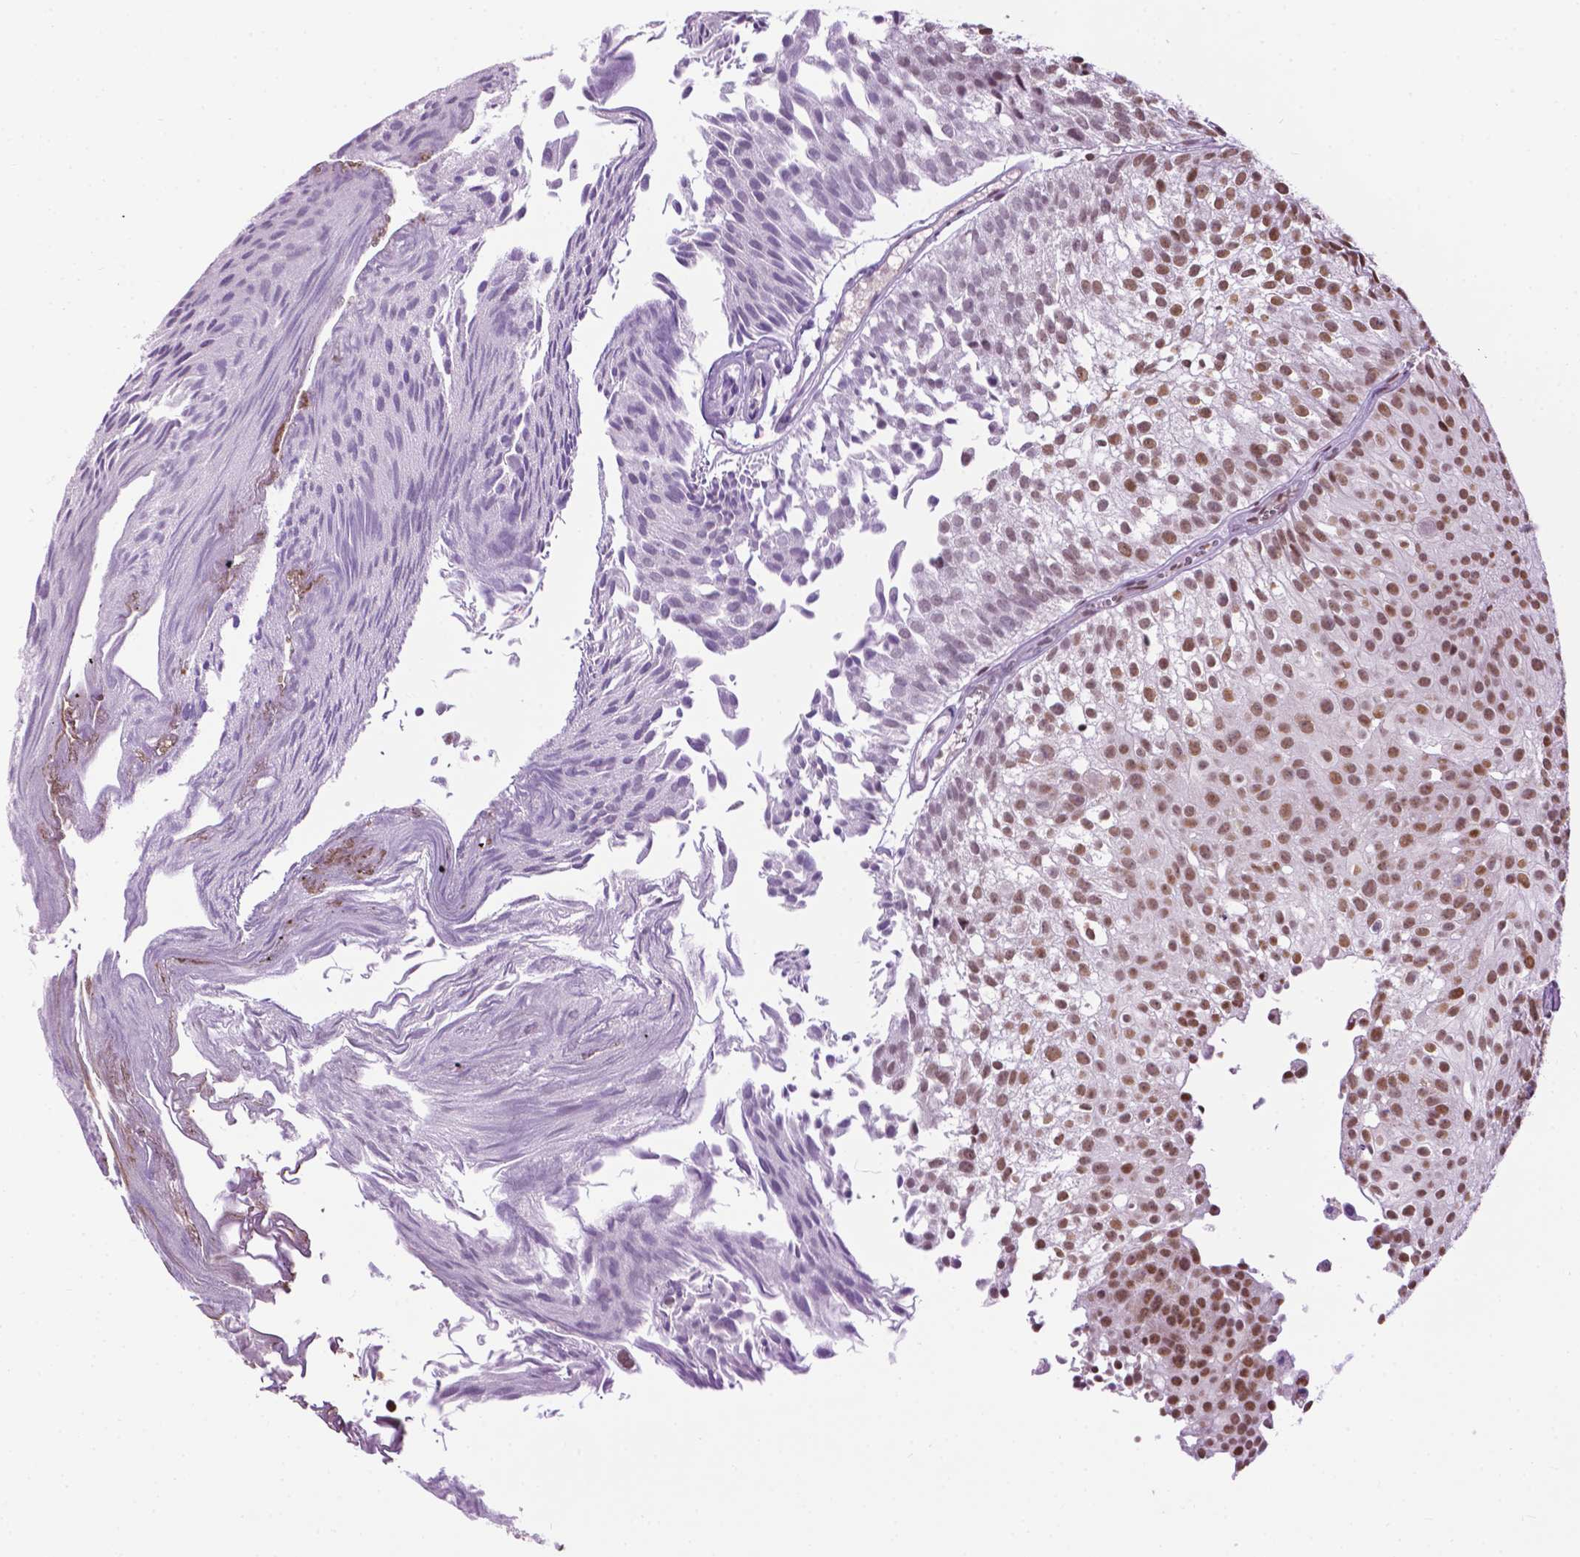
{"staining": {"intensity": "moderate", "quantity": "25%-75%", "location": "nuclear"}, "tissue": "urothelial cancer", "cell_type": "Tumor cells", "image_type": "cancer", "snomed": [{"axis": "morphology", "description": "Urothelial carcinoma, Low grade"}, {"axis": "topography", "description": "Urinary bladder"}], "caption": "Low-grade urothelial carcinoma stained with a brown dye demonstrates moderate nuclear positive staining in about 25%-75% of tumor cells.", "gene": "COL23A1", "patient": {"sex": "male", "age": 70}}